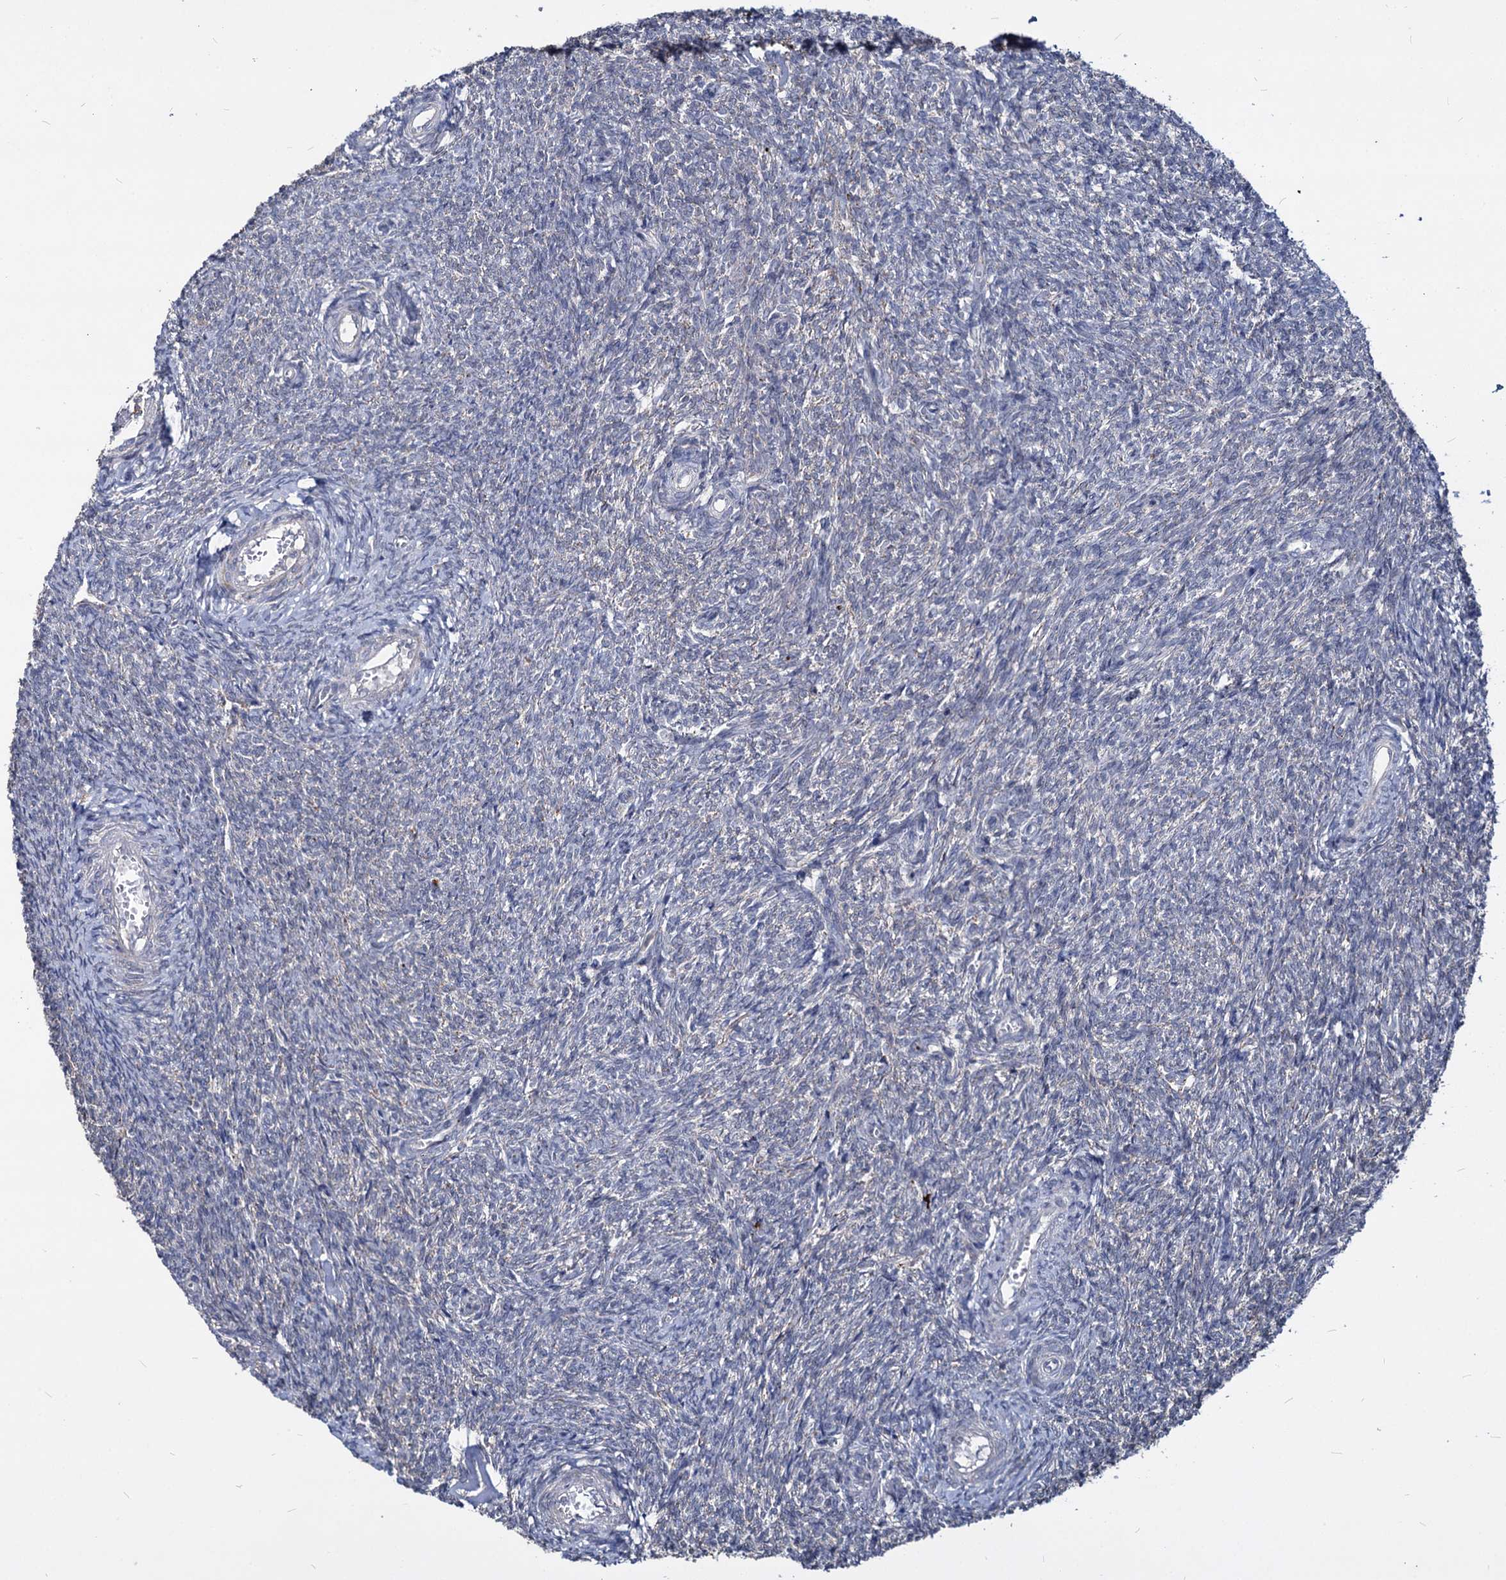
{"staining": {"intensity": "negative", "quantity": "none", "location": "none"}, "tissue": "ovary", "cell_type": "Follicle cells", "image_type": "normal", "snomed": [{"axis": "morphology", "description": "Normal tissue, NOS"}, {"axis": "topography", "description": "Ovary"}], "caption": "High power microscopy micrograph of an immunohistochemistry image of benign ovary, revealing no significant expression in follicle cells. (Immunohistochemistry, brightfield microscopy, high magnification).", "gene": "C11orf86", "patient": {"sex": "female", "age": 44}}